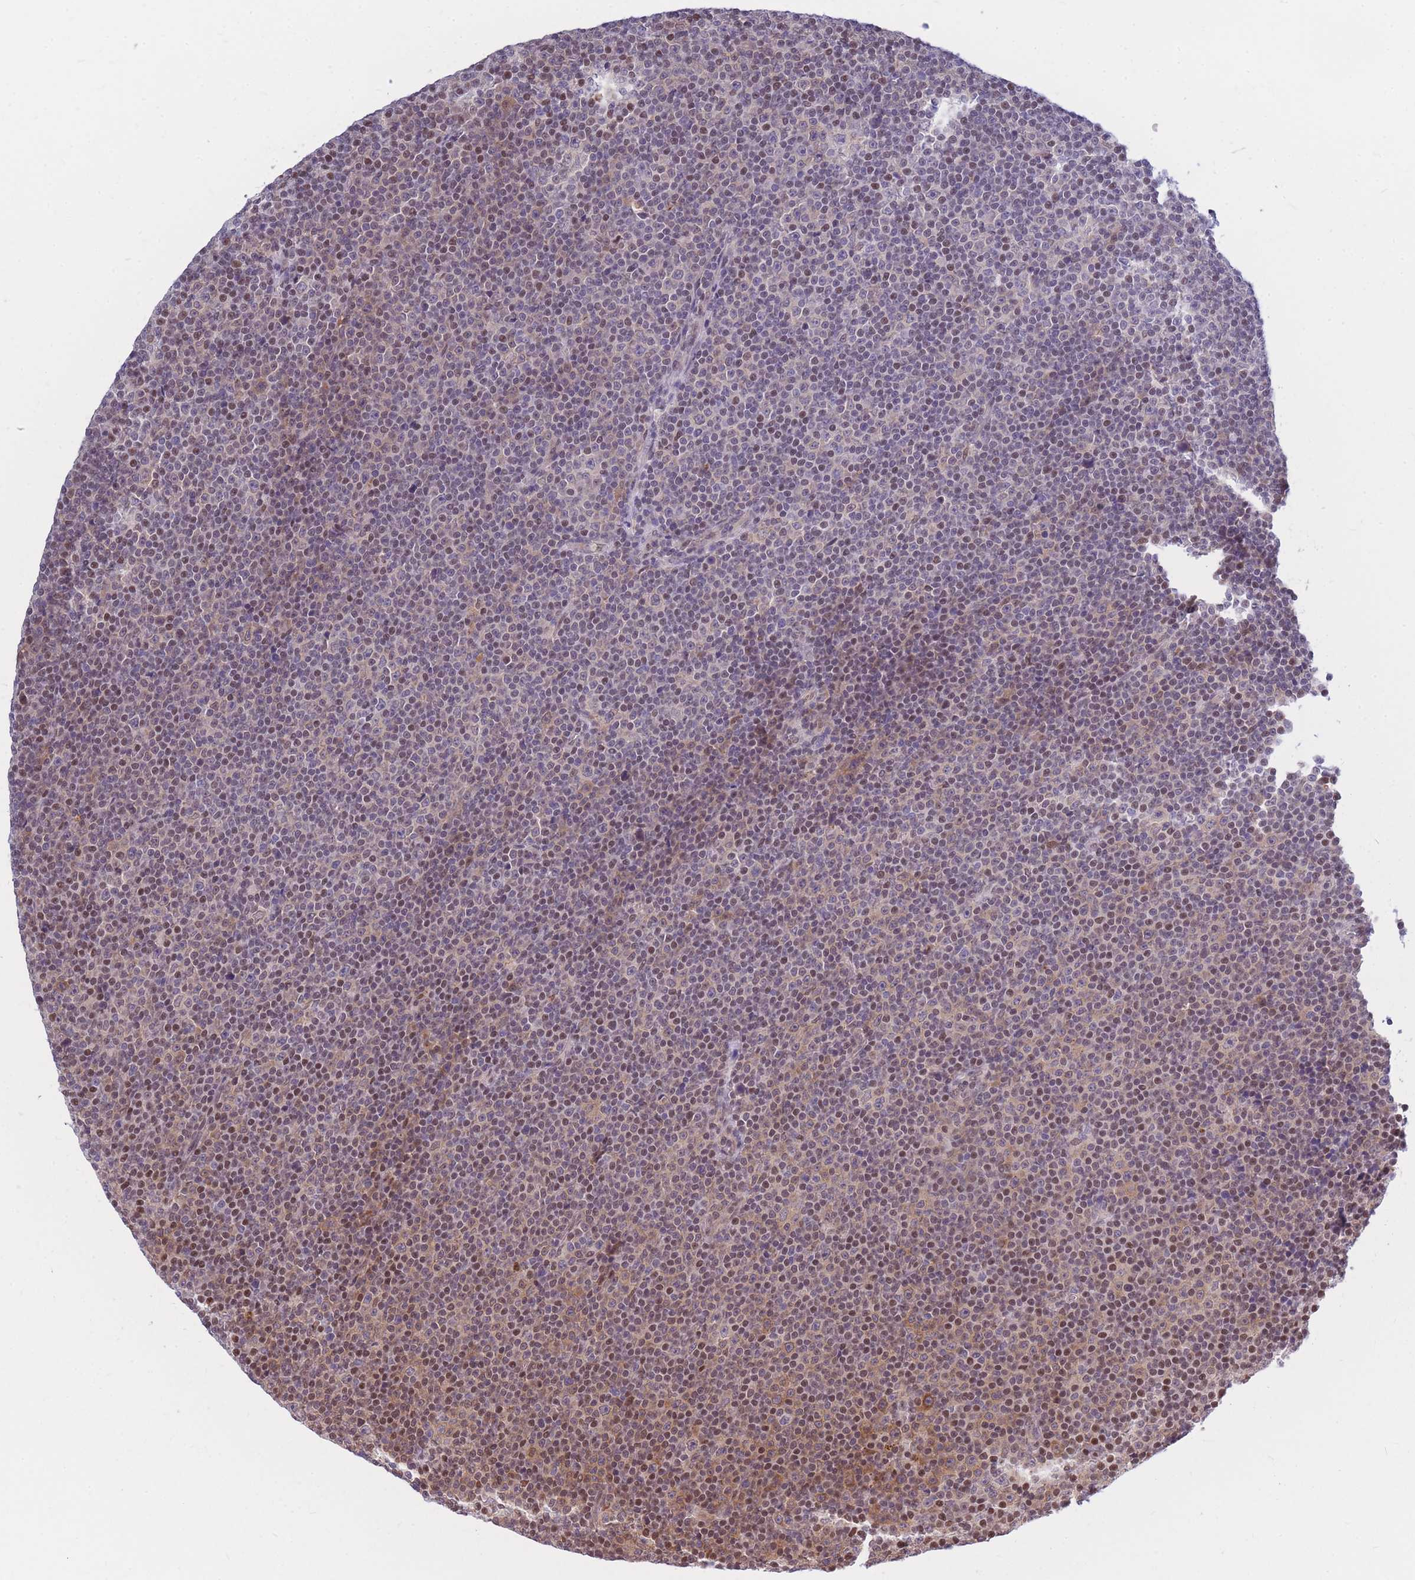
{"staining": {"intensity": "moderate", "quantity": "<25%", "location": "nuclear"}, "tissue": "lymphoma", "cell_type": "Tumor cells", "image_type": "cancer", "snomed": [{"axis": "morphology", "description": "Malignant lymphoma, non-Hodgkin's type, Low grade"}, {"axis": "topography", "description": "Lymph node"}], "caption": "Malignant lymphoma, non-Hodgkin's type (low-grade) stained for a protein (brown) shows moderate nuclear positive expression in approximately <25% of tumor cells.", "gene": "CRACD", "patient": {"sex": "female", "age": 67}}